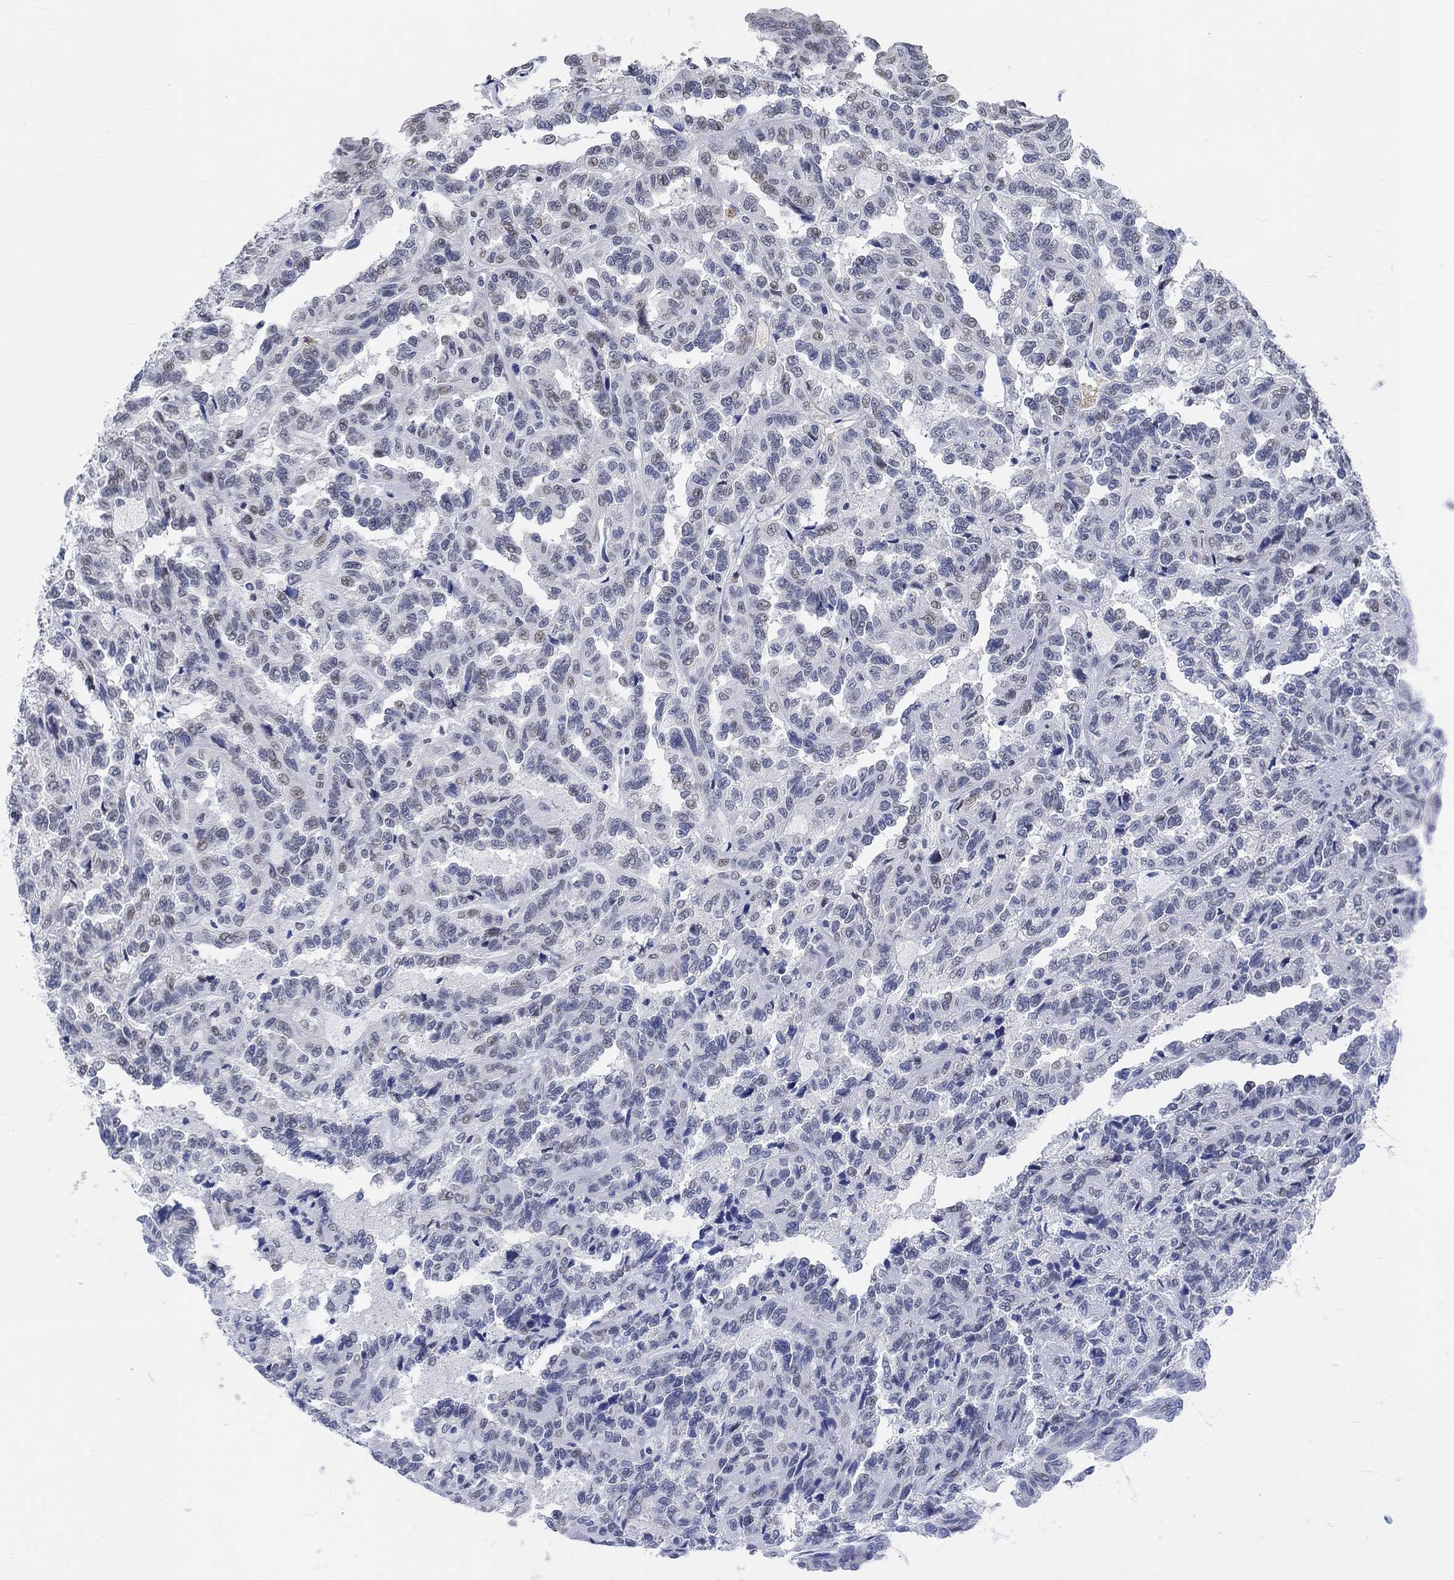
{"staining": {"intensity": "negative", "quantity": "none", "location": "none"}, "tissue": "renal cancer", "cell_type": "Tumor cells", "image_type": "cancer", "snomed": [{"axis": "morphology", "description": "Adenocarcinoma, NOS"}, {"axis": "topography", "description": "Kidney"}], "caption": "DAB (3,3'-diaminobenzidine) immunohistochemical staining of adenocarcinoma (renal) reveals no significant positivity in tumor cells.", "gene": "KCNH8", "patient": {"sex": "male", "age": 79}}